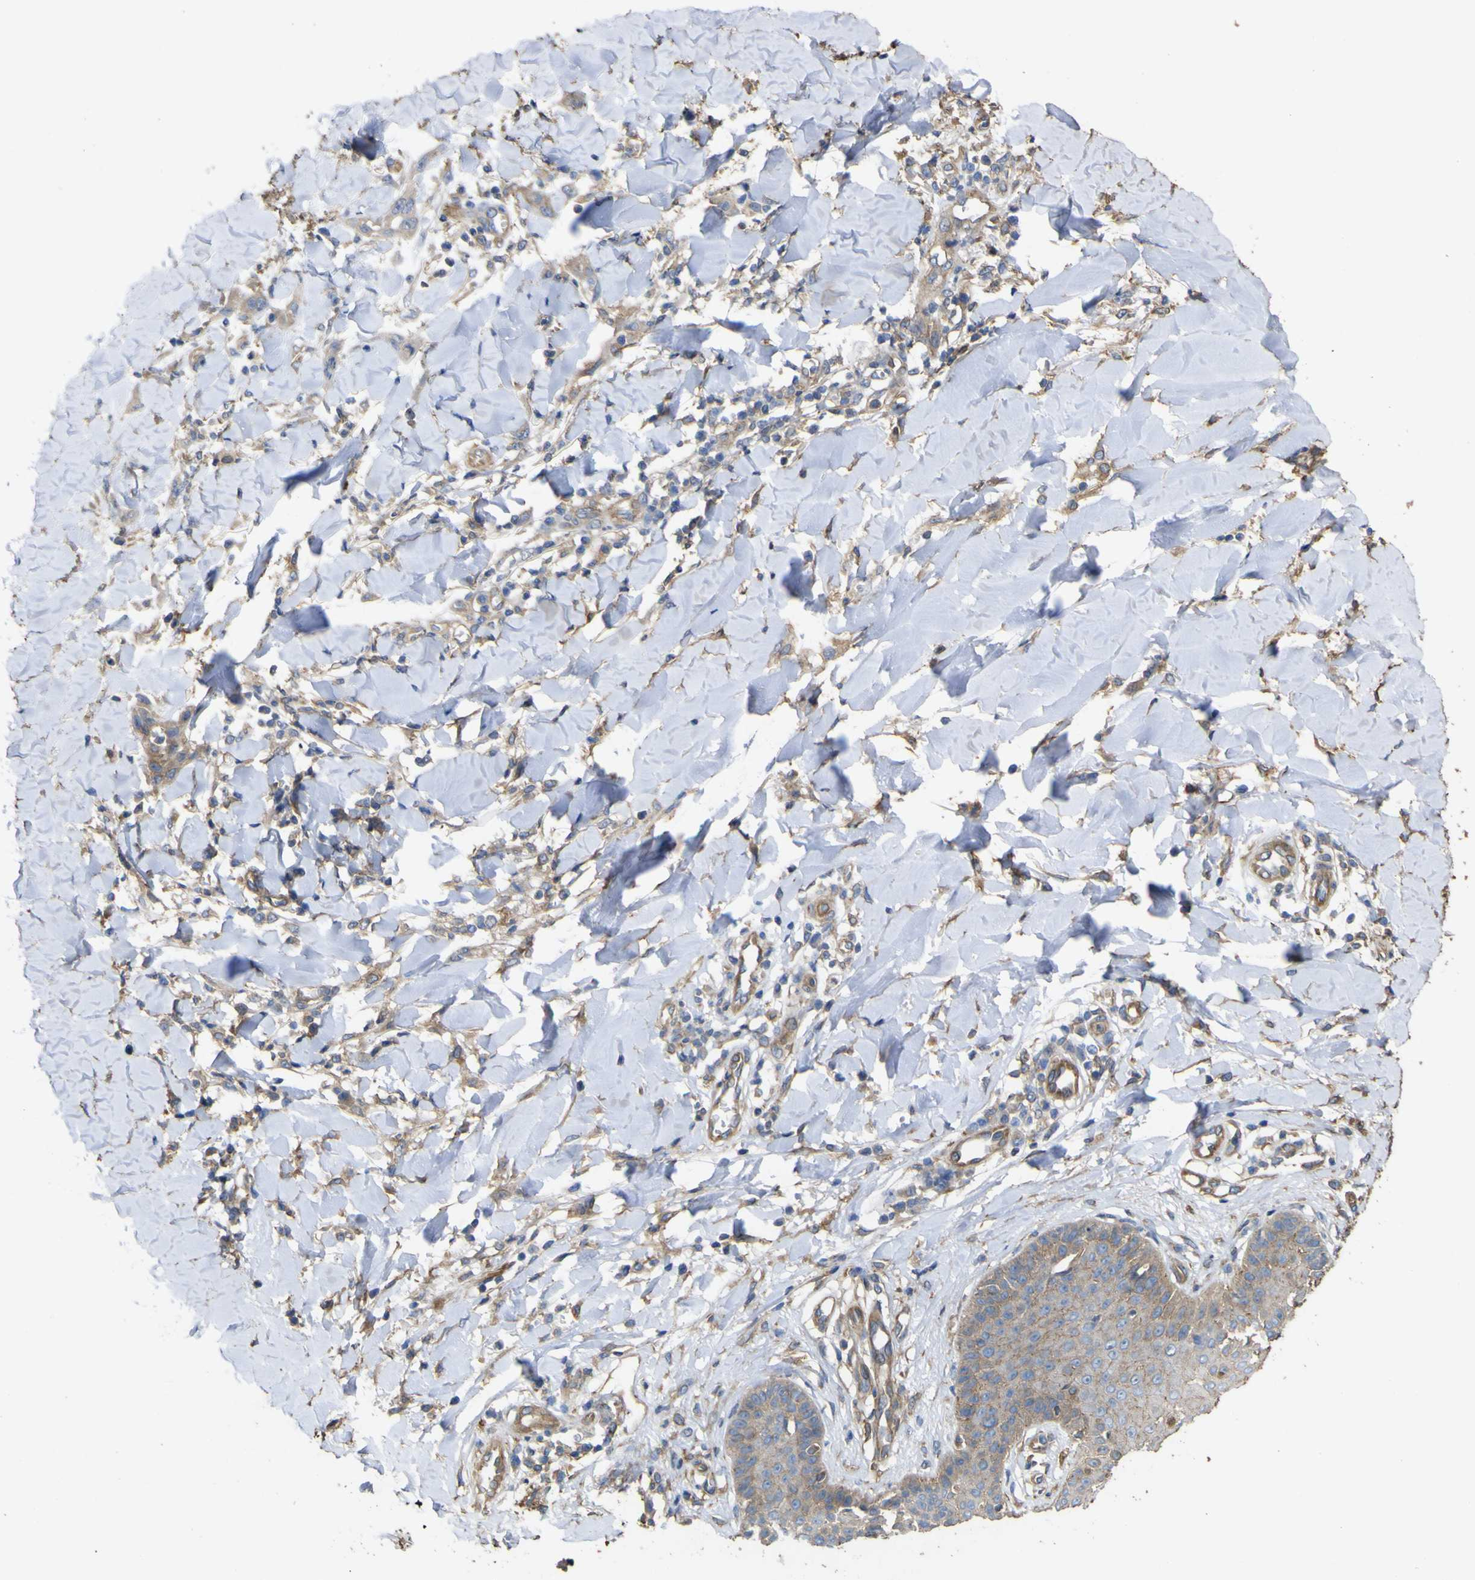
{"staining": {"intensity": "weak", "quantity": ">75%", "location": "cytoplasmic/membranous"}, "tissue": "skin cancer", "cell_type": "Tumor cells", "image_type": "cancer", "snomed": [{"axis": "morphology", "description": "Squamous cell carcinoma, NOS"}, {"axis": "topography", "description": "Skin"}], "caption": "DAB (3,3'-diaminobenzidine) immunohistochemical staining of squamous cell carcinoma (skin) exhibits weak cytoplasmic/membranous protein positivity in about >75% of tumor cells. The protein is stained brown, and the nuclei are stained in blue (DAB IHC with brightfield microscopy, high magnification).", "gene": "TNFSF15", "patient": {"sex": "male", "age": 24}}